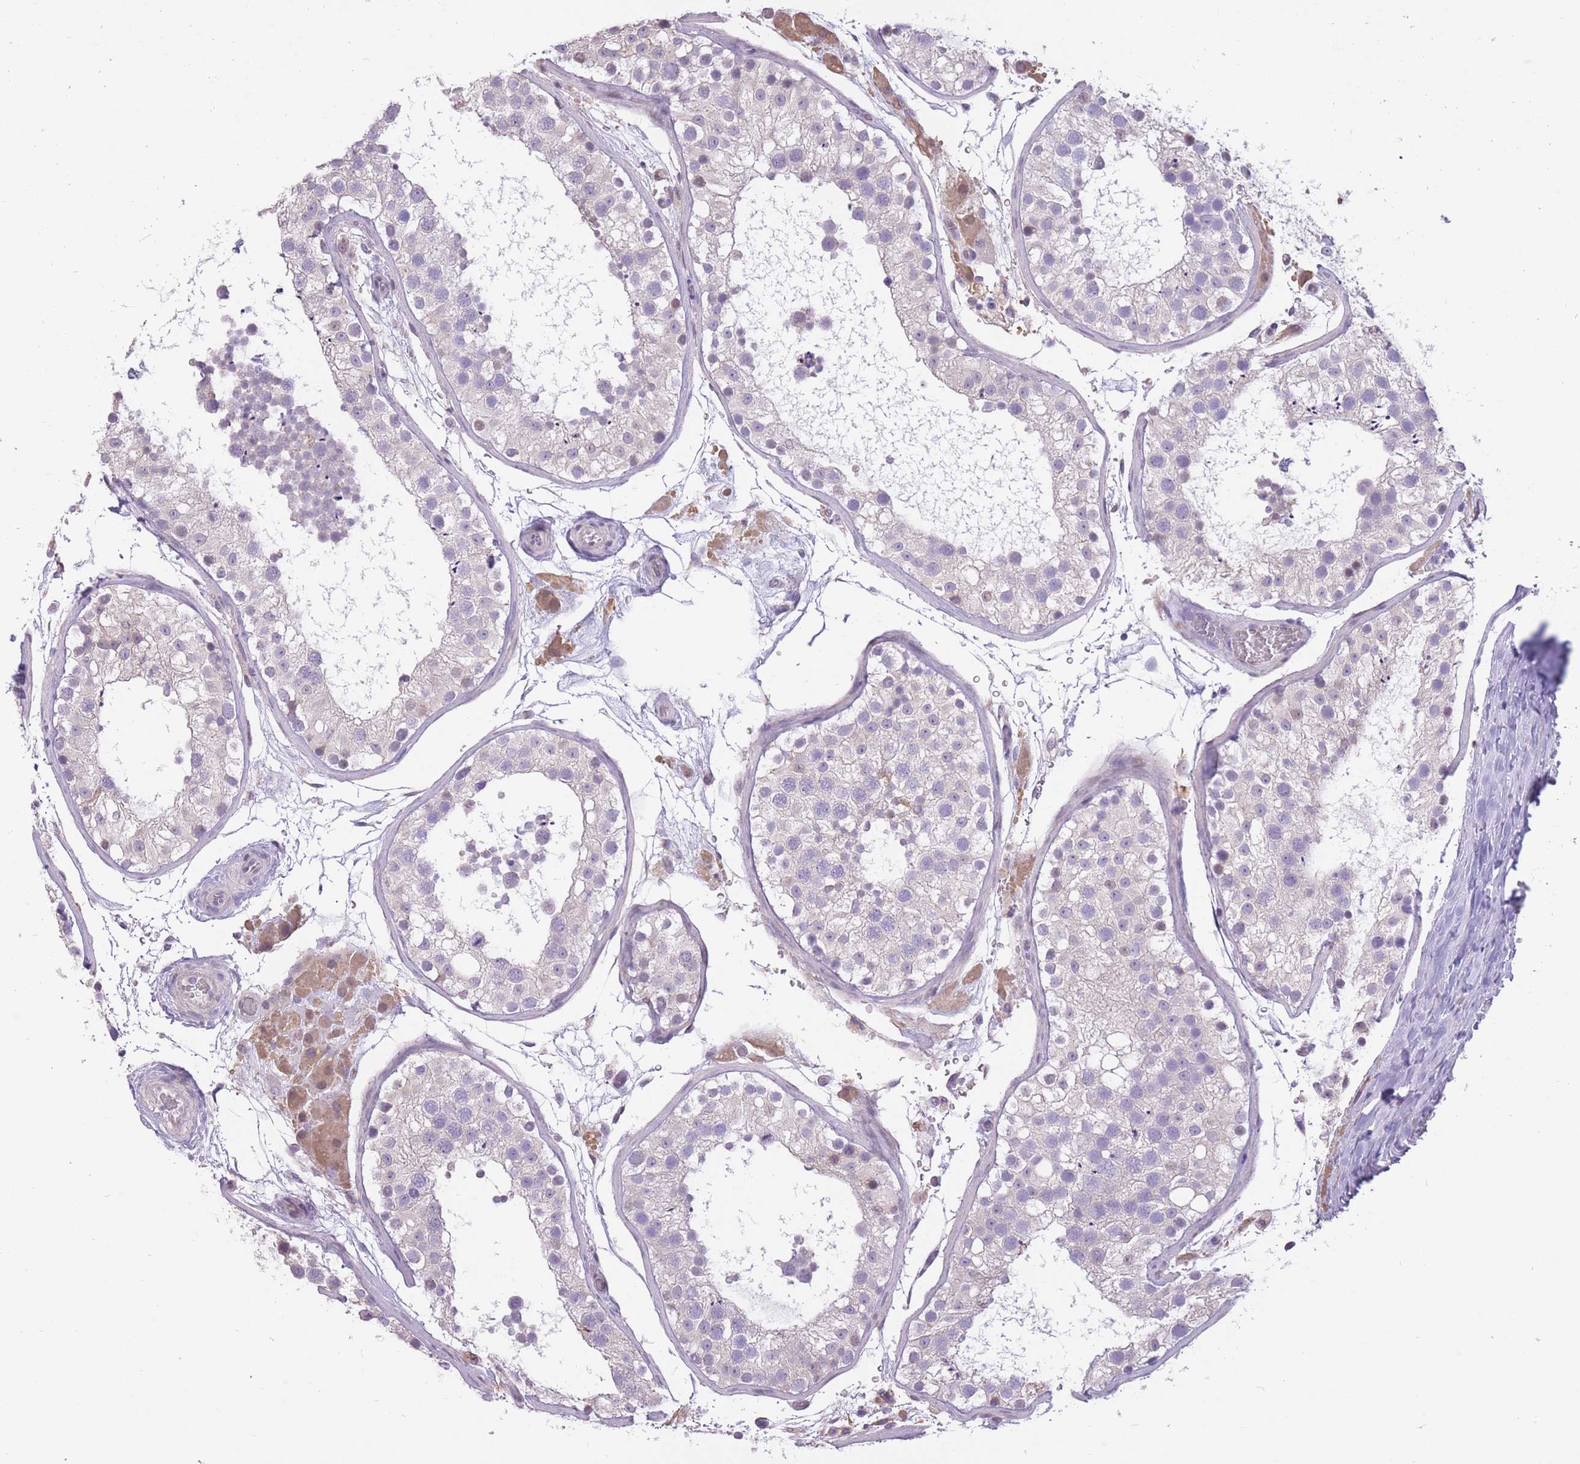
{"staining": {"intensity": "negative", "quantity": "none", "location": "none"}, "tissue": "testis", "cell_type": "Cells in seminiferous ducts", "image_type": "normal", "snomed": [{"axis": "morphology", "description": "Normal tissue, NOS"}, {"axis": "topography", "description": "Testis"}], "caption": "An immunohistochemistry histopathology image of normal testis is shown. There is no staining in cells in seminiferous ducts of testis. Nuclei are stained in blue.", "gene": "WDR70", "patient": {"sex": "male", "age": 26}}